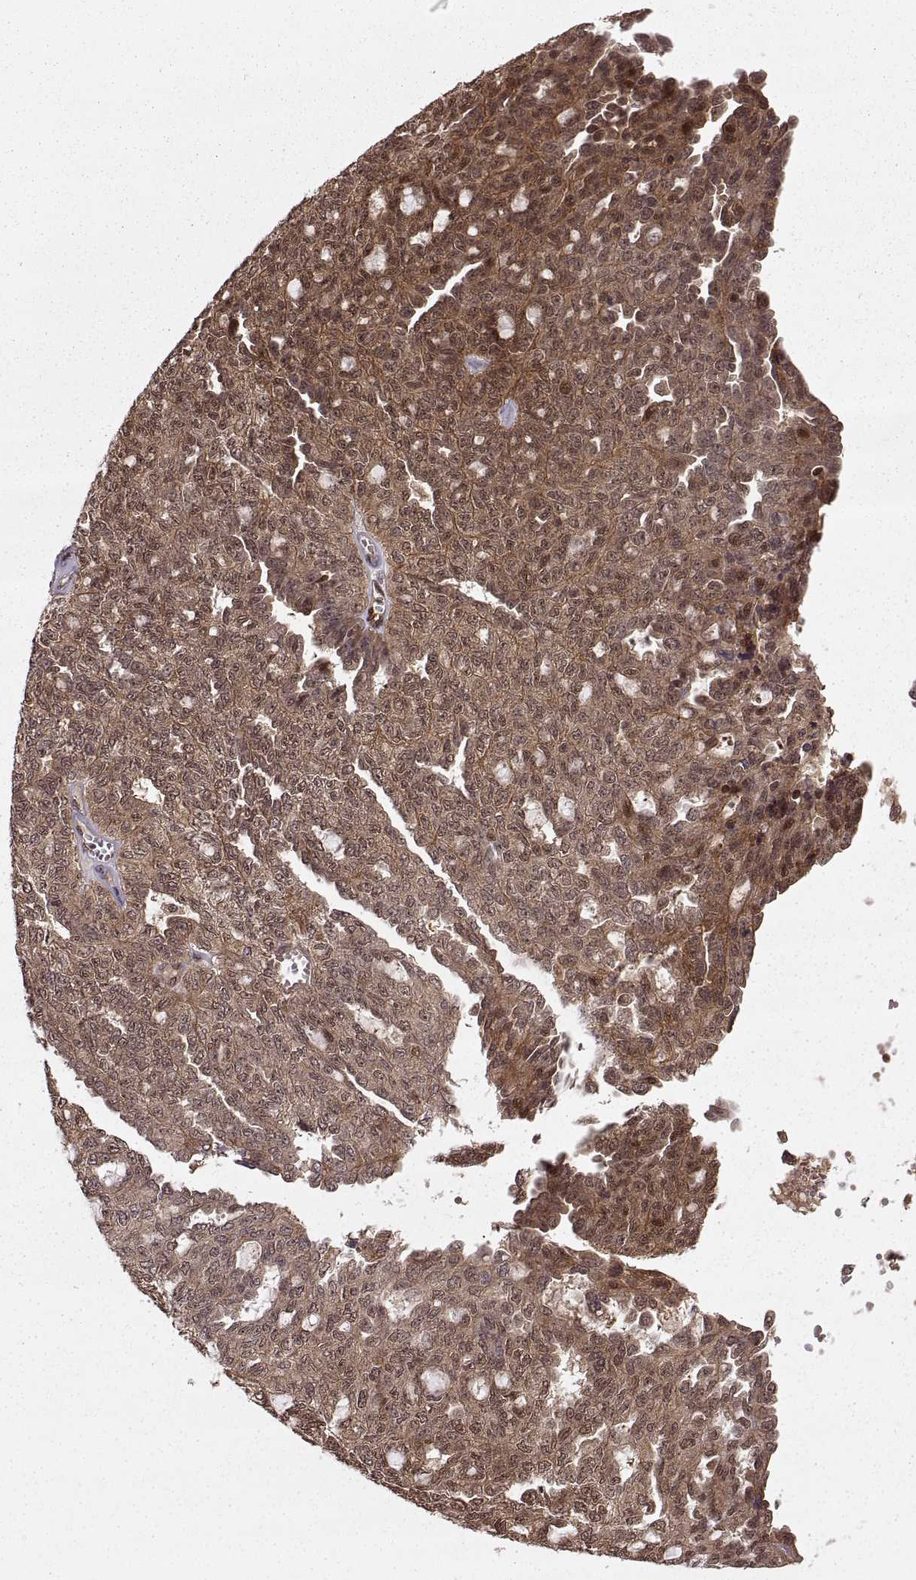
{"staining": {"intensity": "moderate", "quantity": ">75%", "location": "cytoplasmic/membranous"}, "tissue": "ovarian cancer", "cell_type": "Tumor cells", "image_type": "cancer", "snomed": [{"axis": "morphology", "description": "Cystadenocarcinoma, serous, NOS"}, {"axis": "topography", "description": "Ovary"}], "caption": "Human ovarian cancer (serous cystadenocarcinoma) stained for a protein (brown) reveals moderate cytoplasmic/membranous positive expression in approximately >75% of tumor cells.", "gene": "DEDD", "patient": {"sex": "female", "age": 71}}